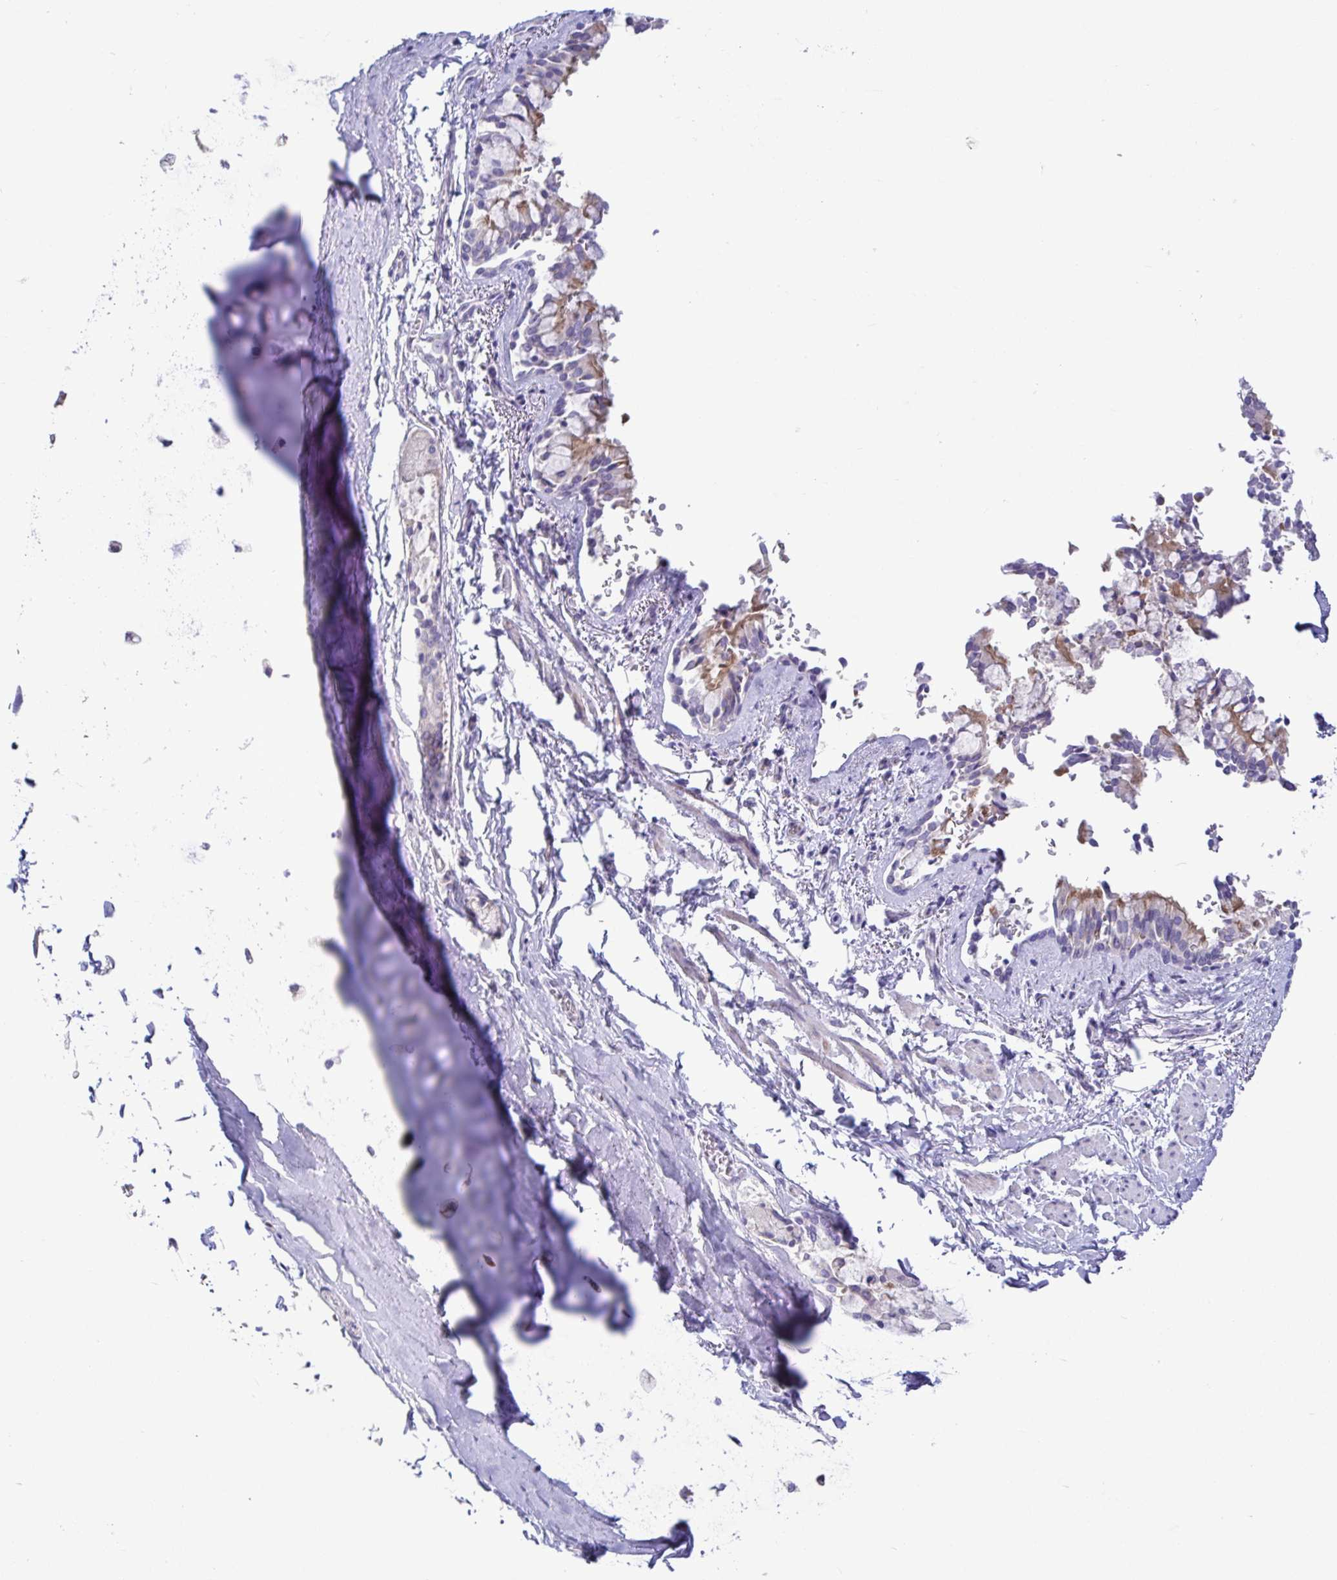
{"staining": {"intensity": "negative", "quantity": "none", "location": "none"}, "tissue": "adipose tissue", "cell_type": "Adipocytes", "image_type": "normal", "snomed": [{"axis": "morphology", "description": "Normal tissue, NOS"}, {"axis": "topography", "description": "Cartilage tissue"}, {"axis": "topography", "description": "Bronchus"}, {"axis": "topography", "description": "Peripheral nerve tissue"}], "caption": "Human adipose tissue stained for a protein using IHC demonstrates no positivity in adipocytes.", "gene": "TNNI2", "patient": {"sex": "male", "age": 67}}